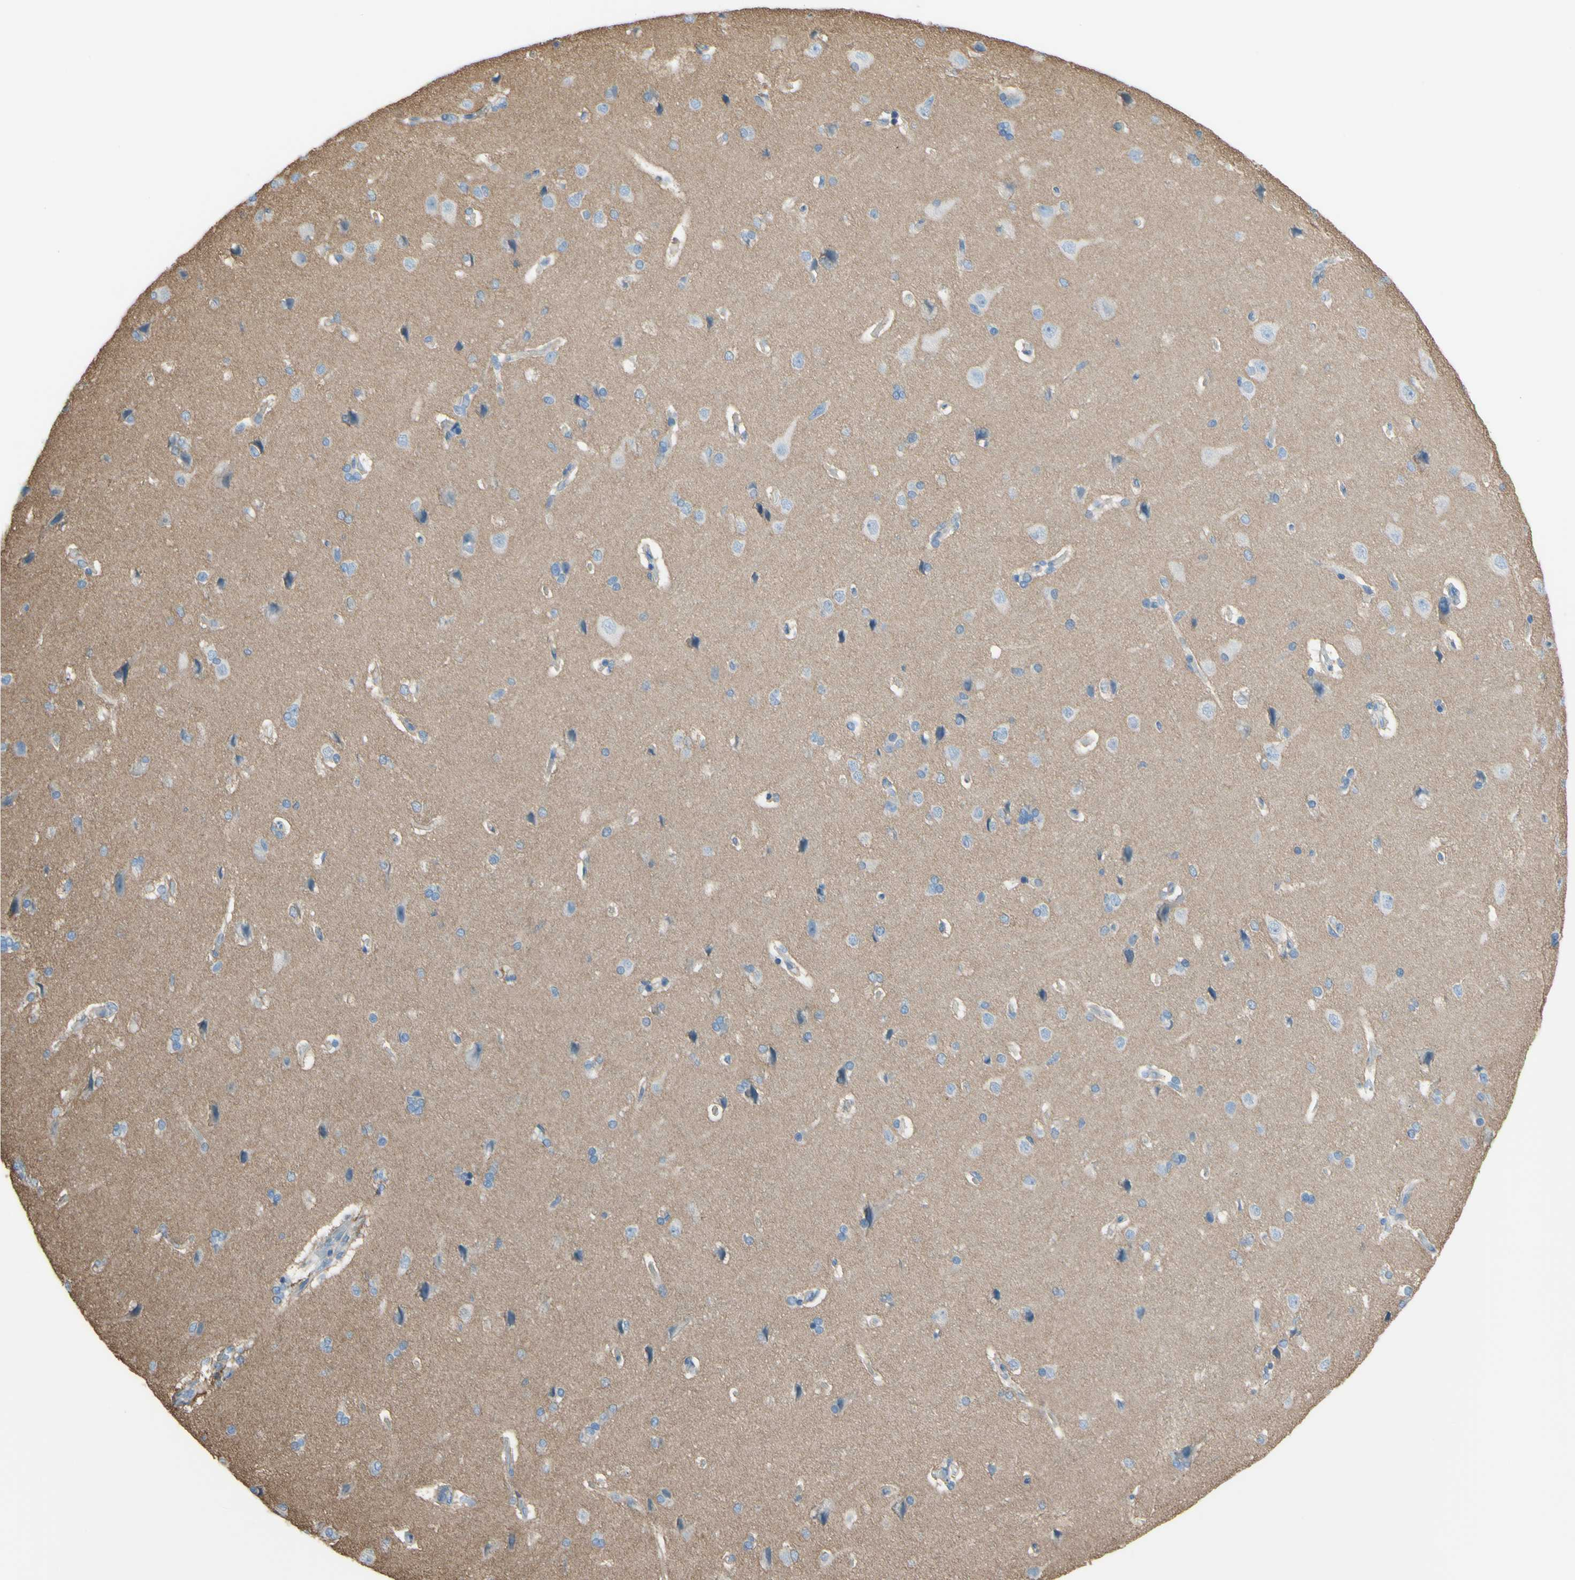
{"staining": {"intensity": "negative", "quantity": "none", "location": "none"}, "tissue": "cerebral cortex", "cell_type": "Endothelial cells", "image_type": "normal", "snomed": [{"axis": "morphology", "description": "Normal tissue, NOS"}, {"axis": "topography", "description": "Cerebral cortex"}], "caption": "Cerebral cortex stained for a protein using immunohistochemistry (IHC) displays no staining endothelial cells.", "gene": "ADD1", "patient": {"sex": "male", "age": 62}}